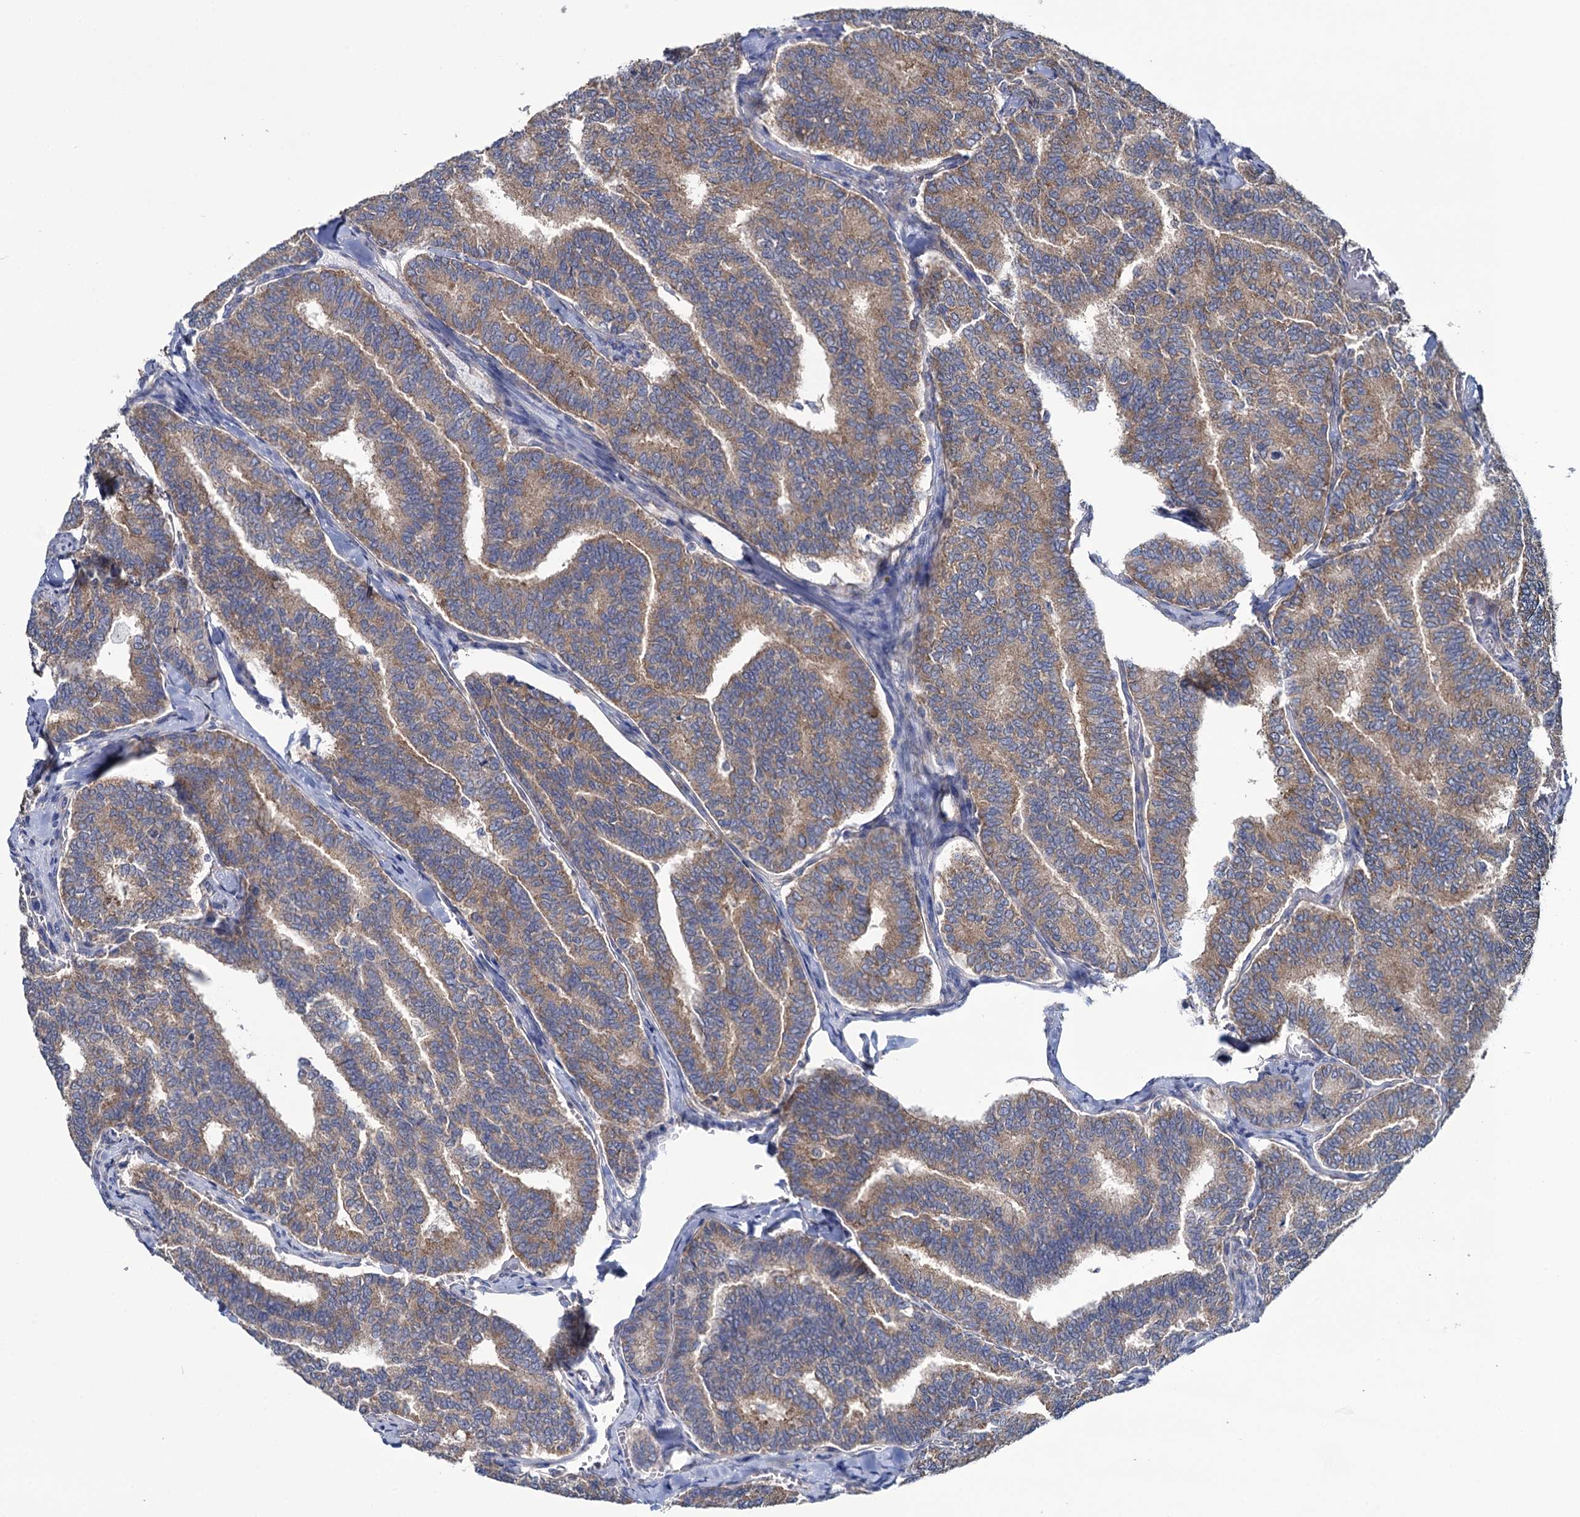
{"staining": {"intensity": "moderate", "quantity": ">75%", "location": "cytoplasmic/membranous"}, "tissue": "thyroid cancer", "cell_type": "Tumor cells", "image_type": "cancer", "snomed": [{"axis": "morphology", "description": "Papillary adenocarcinoma, NOS"}, {"axis": "topography", "description": "Thyroid gland"}], "caption": "Tumor cells show medium levels of moderate cytoplasmic/membranous staining in approximately >75% of cells in papillary adenocarcinoma (thyroid). (brown staining indicates protein expression, while blue staining denotes nuclei).", "gene": "GSTM2", "patient": {"sex": "female", "age": 35}}